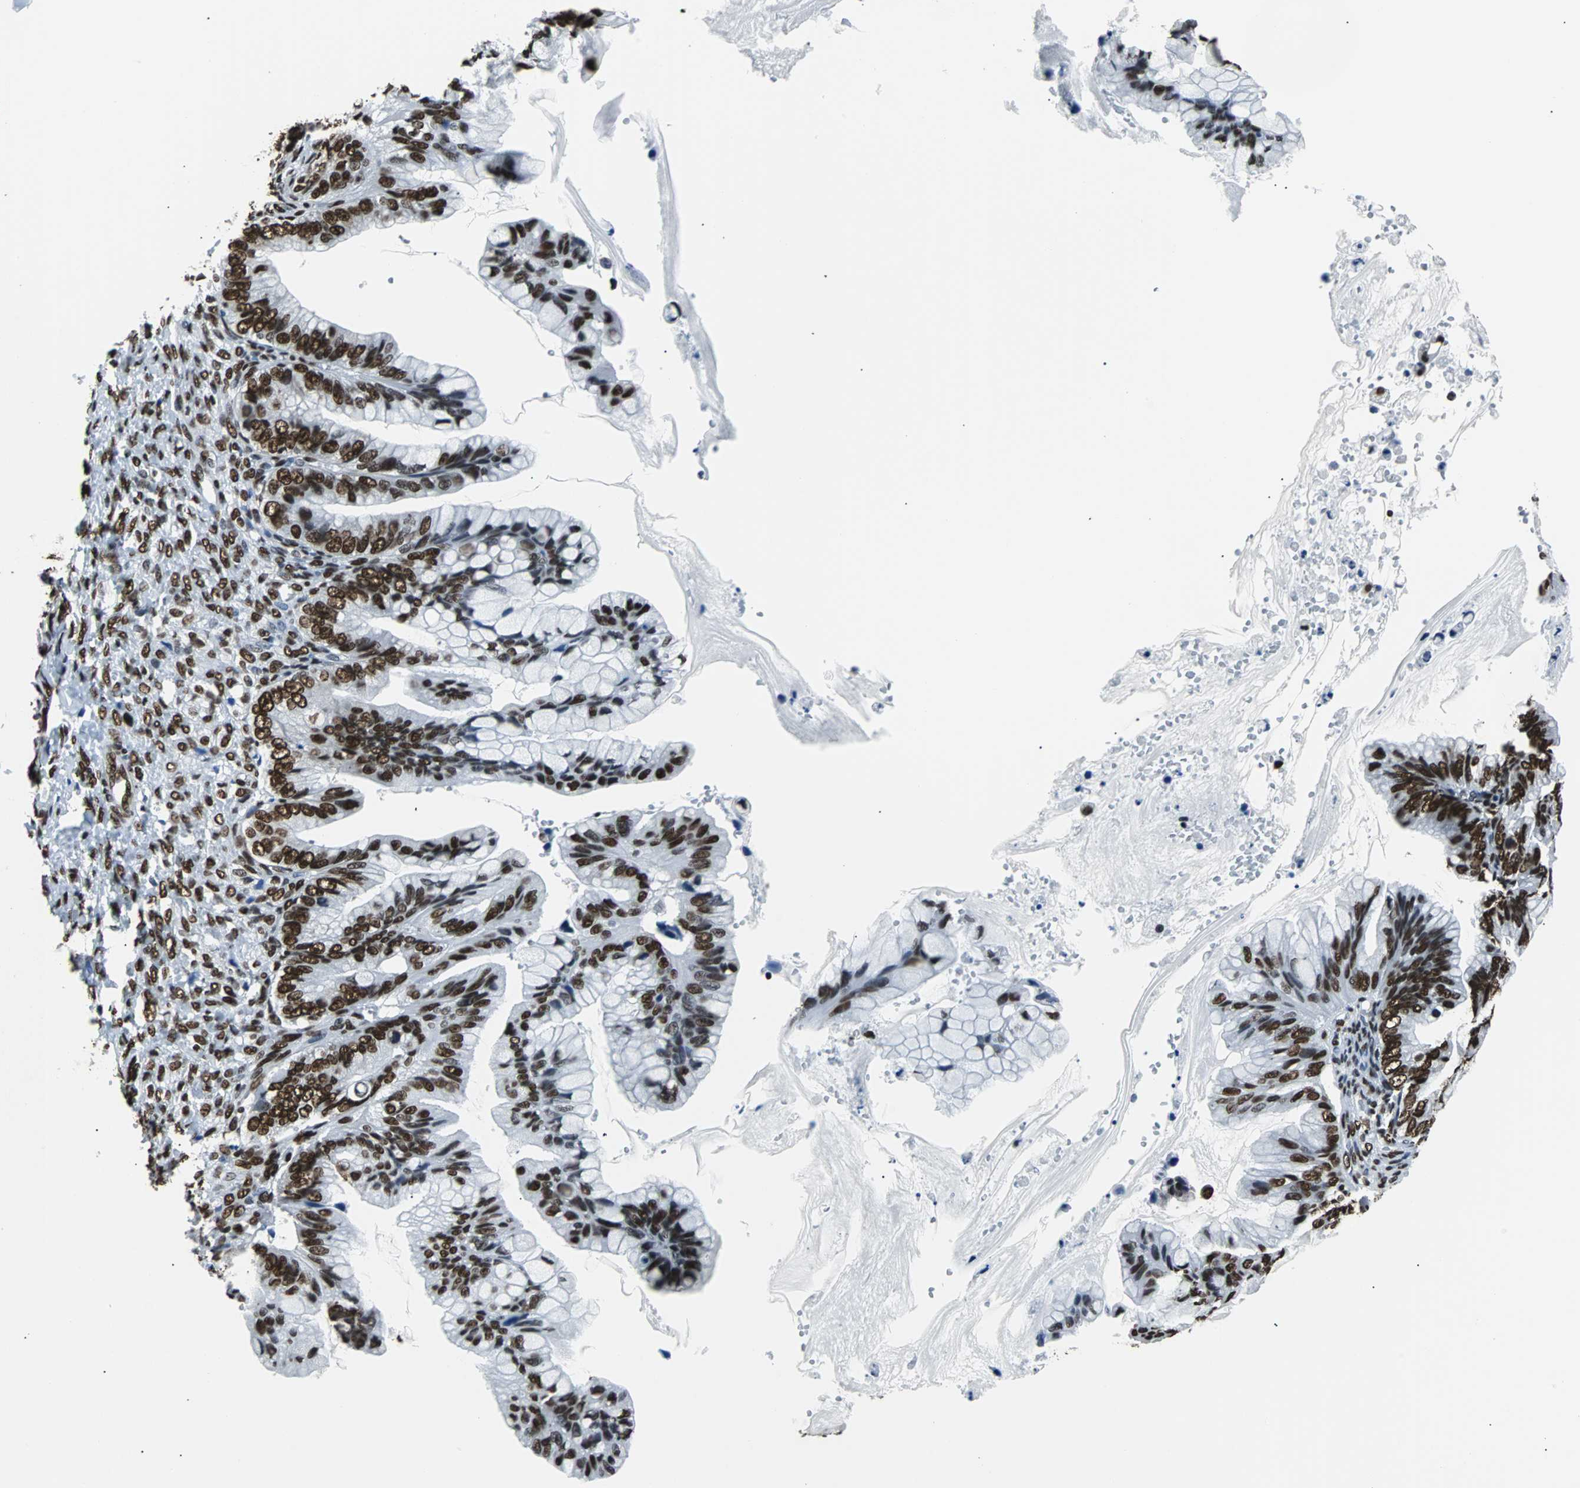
{"staining": {"intensity": "strong", "quantity": ">75%", "location": "nuclear"}, "tissue": "ovarian cancer", "cell_type": "Tumor cells", "image_type": "cancer", "snomed": [{"axis": "morphology", "description": "Cystadenocarcinoma, mucinous, NOS"}, {"axis": "topography", "description": "Ovary"}], "caption": "An immunohistochemistry (IHC) micrograph of tumor tissue is shown. Protein staining in brown labels strong nuclear positivity in mucinous cystadenocarcinoma (ovarian) within tumor cells.", "gene": "FUBP1", "patient": {"sex": "female", "age": 36}}